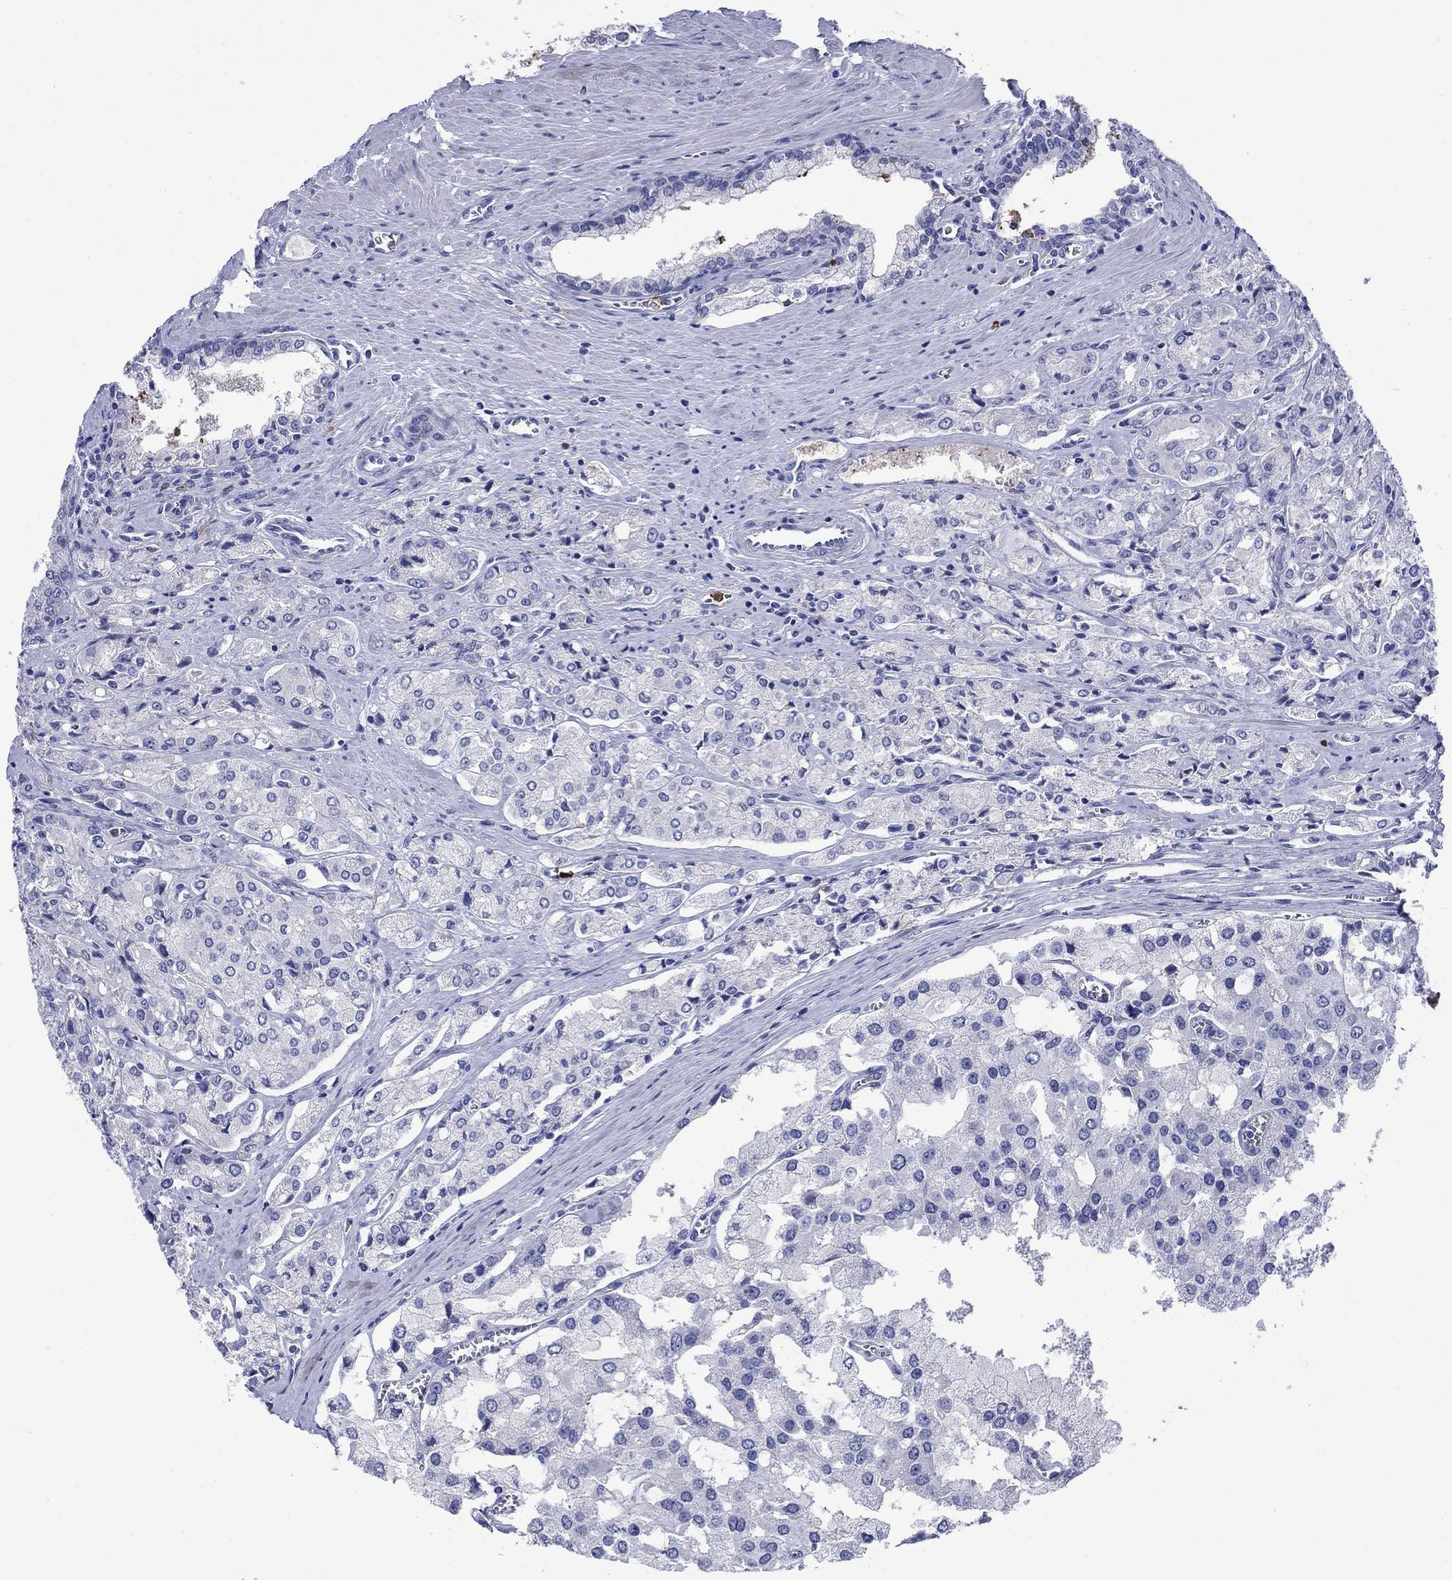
{"staining": {"intensity": "negative", "quantity": "none", "location": "none"}, "tissue": "prostate cancer", "cell_type": "Tumor cells", "image_type": "cancer", "snomed": [{"axis": "morphology", "description": "Adenocarcinoma, NOS"}, {"axis": "topography", "description": "Prostate and seminal vesicle, NOS"}, {"axis": "topography", "description": "Prostate"}], "caption": "The IHC micrograph has no significant positivity in tumor cells of prostate cancer tissue. (DAB immunohistochemistry with hematoxylin counter stain).", "gene": "TFR2", "patient": {"sex": "male", "age": 67}}